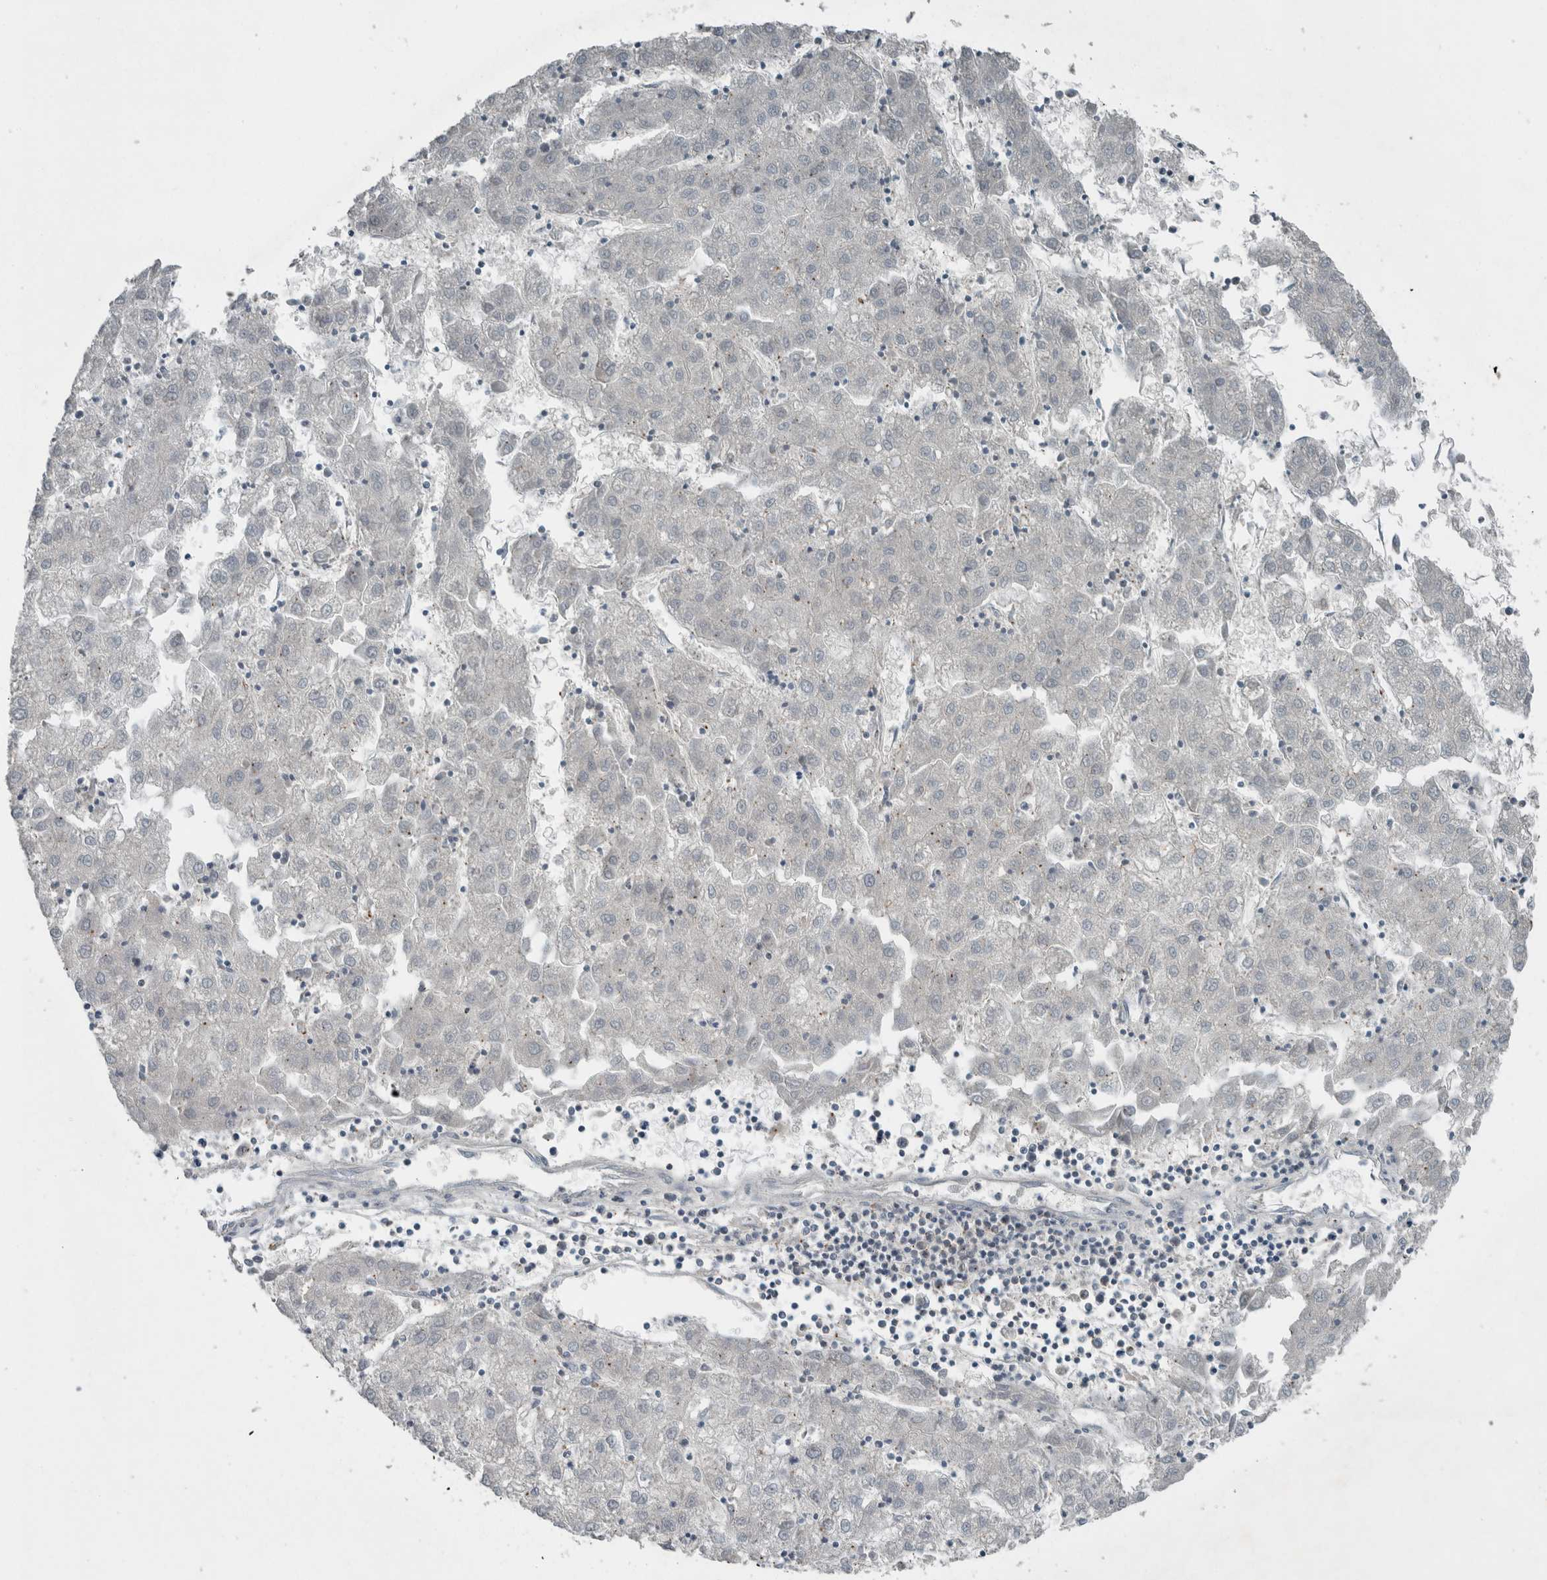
{"staining": {"intensity": "negative", "quantity": "none", "location": "none"}, "tissue": "liver cancer", "cell_type": "Tumor cells", "image_type": "cancer", "snomed": [{"axis": "morphology", "description": "Carcinoma, Hepatocellular, NOS"}, {"axis": "topography", "description": "Liver"}], "caption": "The immunohistochemistry (IHC) histopathology image has no significant staining in tumor cells of liver cancer tissue.", "gene": "MYO1E", "patient": {"sex": "male", "age": 72}}